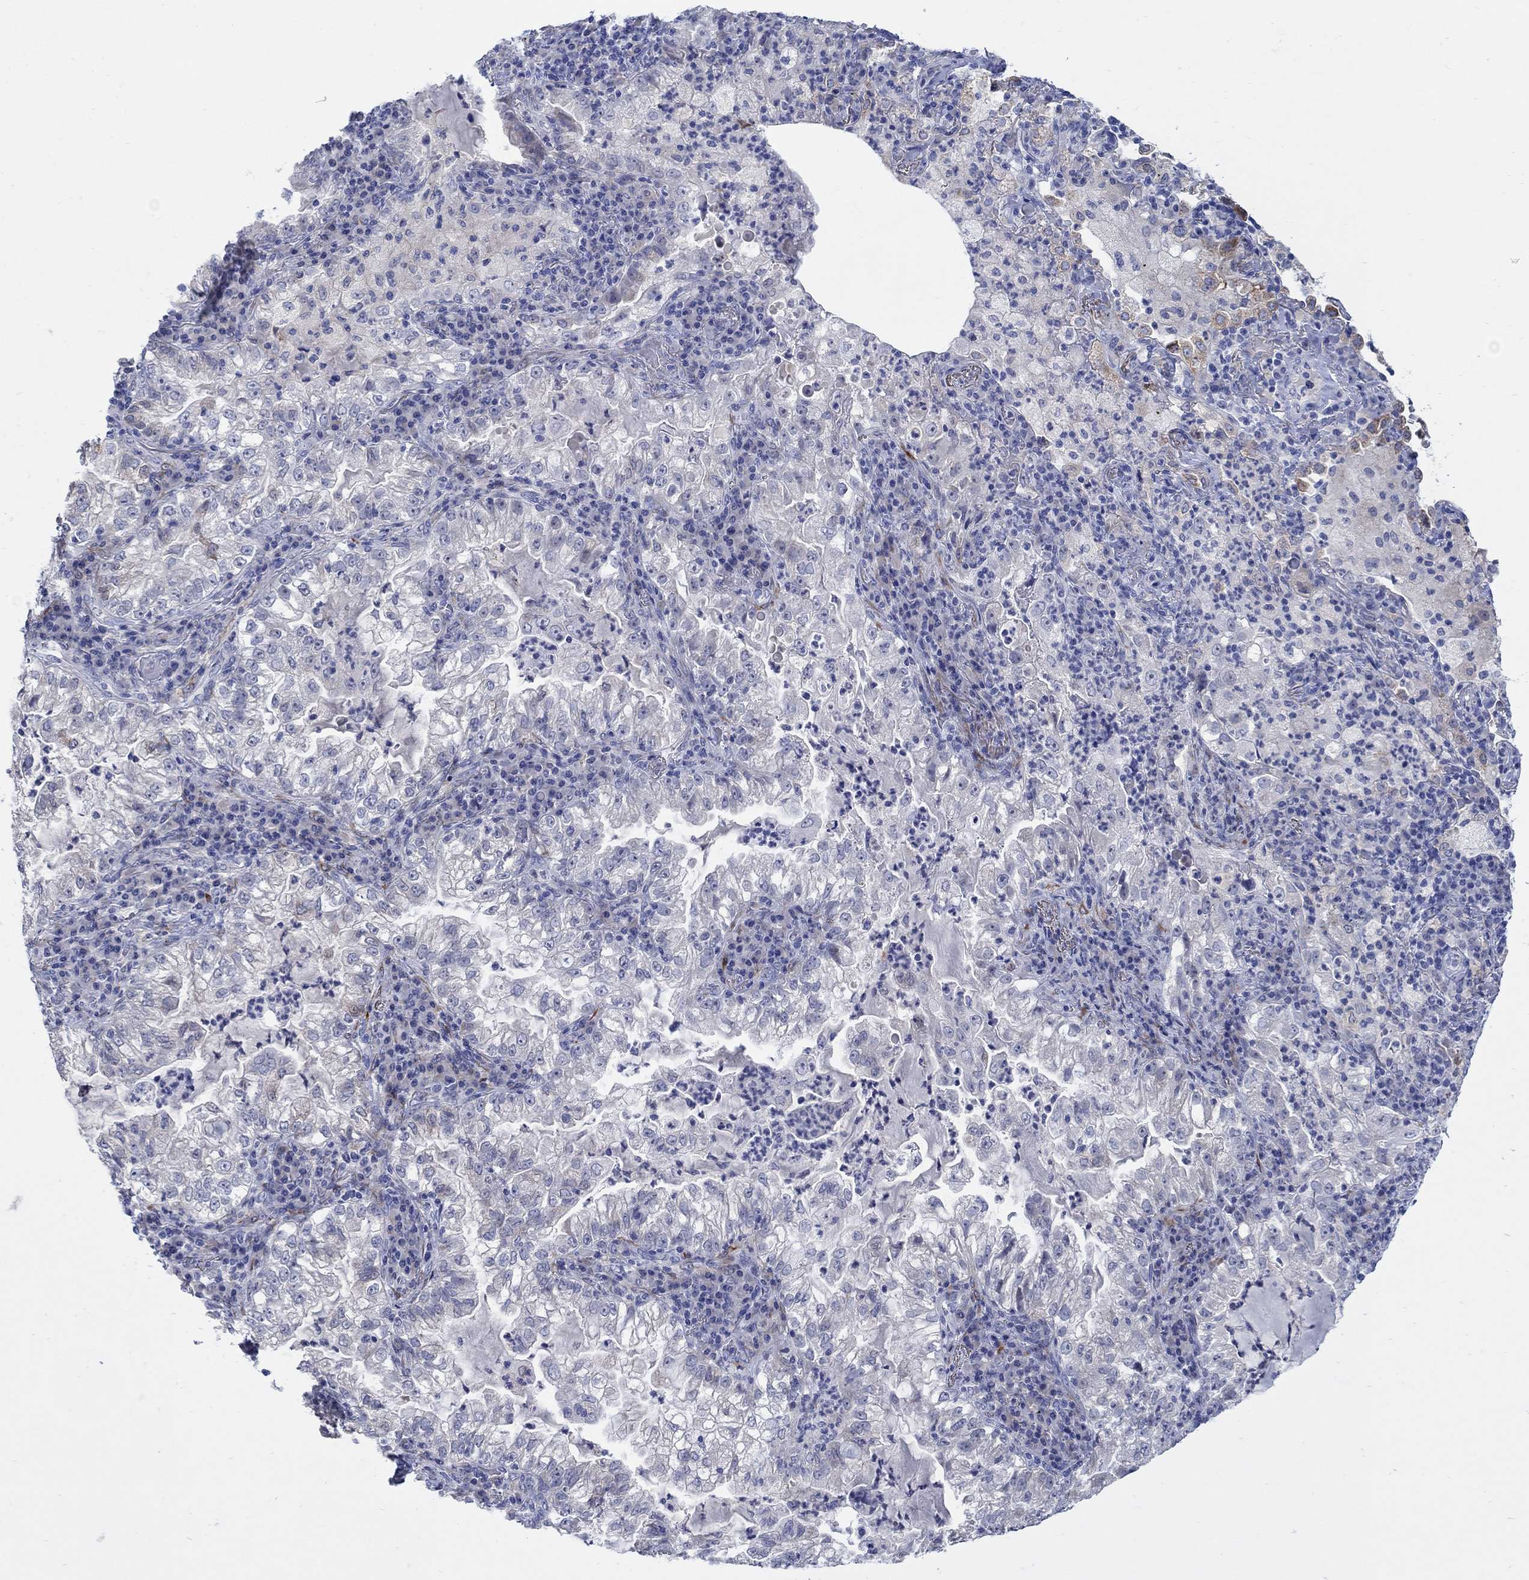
{"staining": {"intensity": "negative", "quantity": "none", "location": "none"}, "tissue": "lung cancer", "cell_type": "Tumor cells", "image_type": "cancer", "snomed": [{"axis": "morphology", "description": "Adenocarcinoma, NOS"}, {"axis": "topography", "description": "Lung"}], "caption": "Lung adenocarcinoma was stained to show a protein in brown. There is no significant expression in tumor cells.", "gene": "REEP2", "patient": {"sex": "female", "age": 73}}